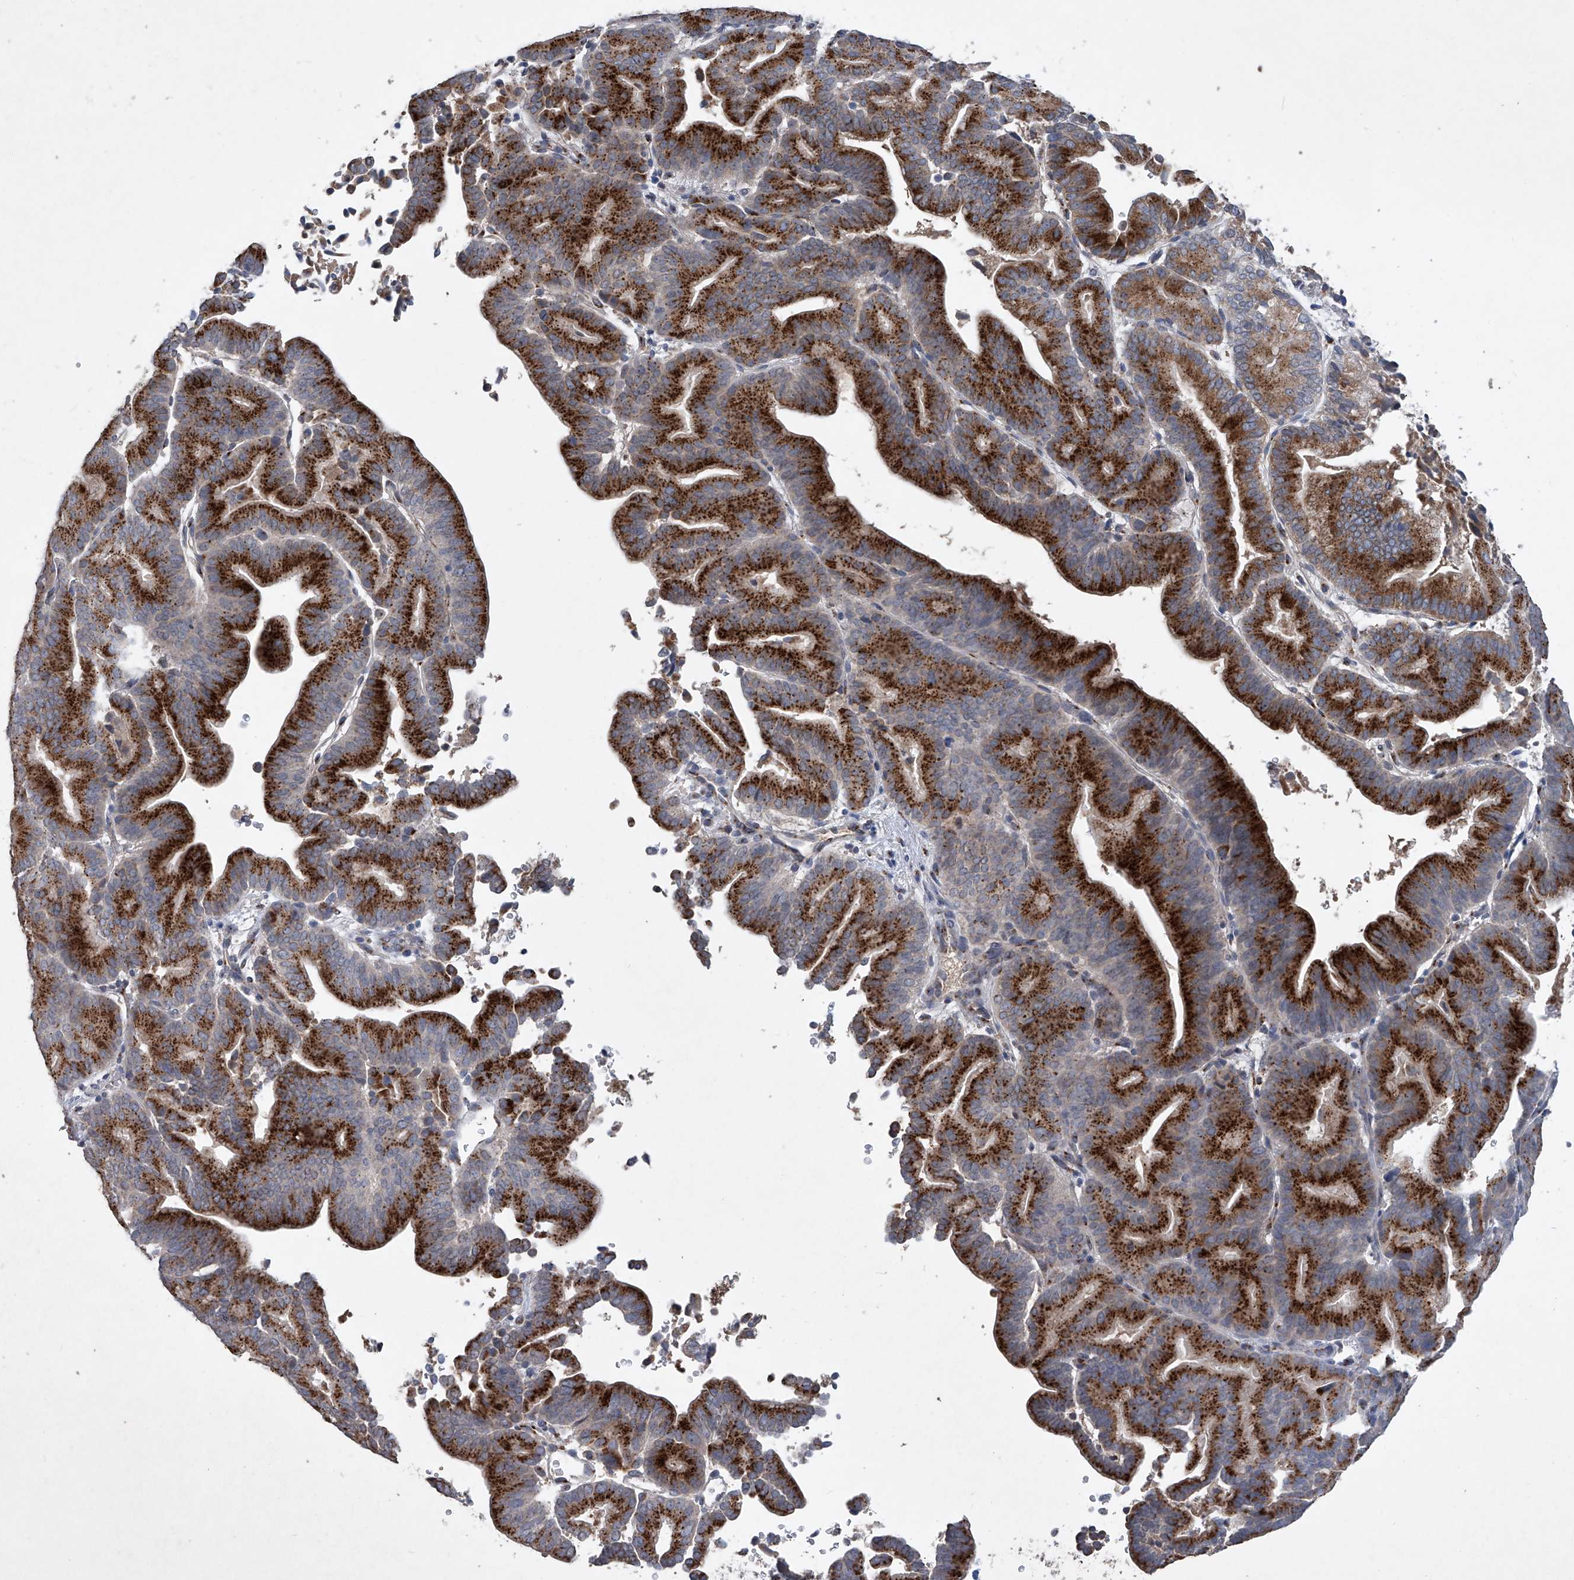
{"staining": {"intensity": "strong", "quantity": ">75%", "location": "cytoplasmic/membranous"}, "tissue": "liver cancer", "cell_type": "Tumor cells", "image_type": "cancer", "snomed": [{"axis": "morphology", "description": "Cholangiocarcinoma"}, {"axis": "topography", "description": "Liver"}], "caption": "Protein staining demonstrates strong cytoplasmic/membranous positivity in about >75% of tumor cells in liver cancer (cholangiocarcinoma). The staining was performed using DAB (3,3'-diaminobenzidine) to visualize the protein expression in brown, while the nuclei were stained in blue with hematoxylin (Magnification: 20x).", "gene": "PCSK5", "patient": {"sex": "female", "age": 75}}